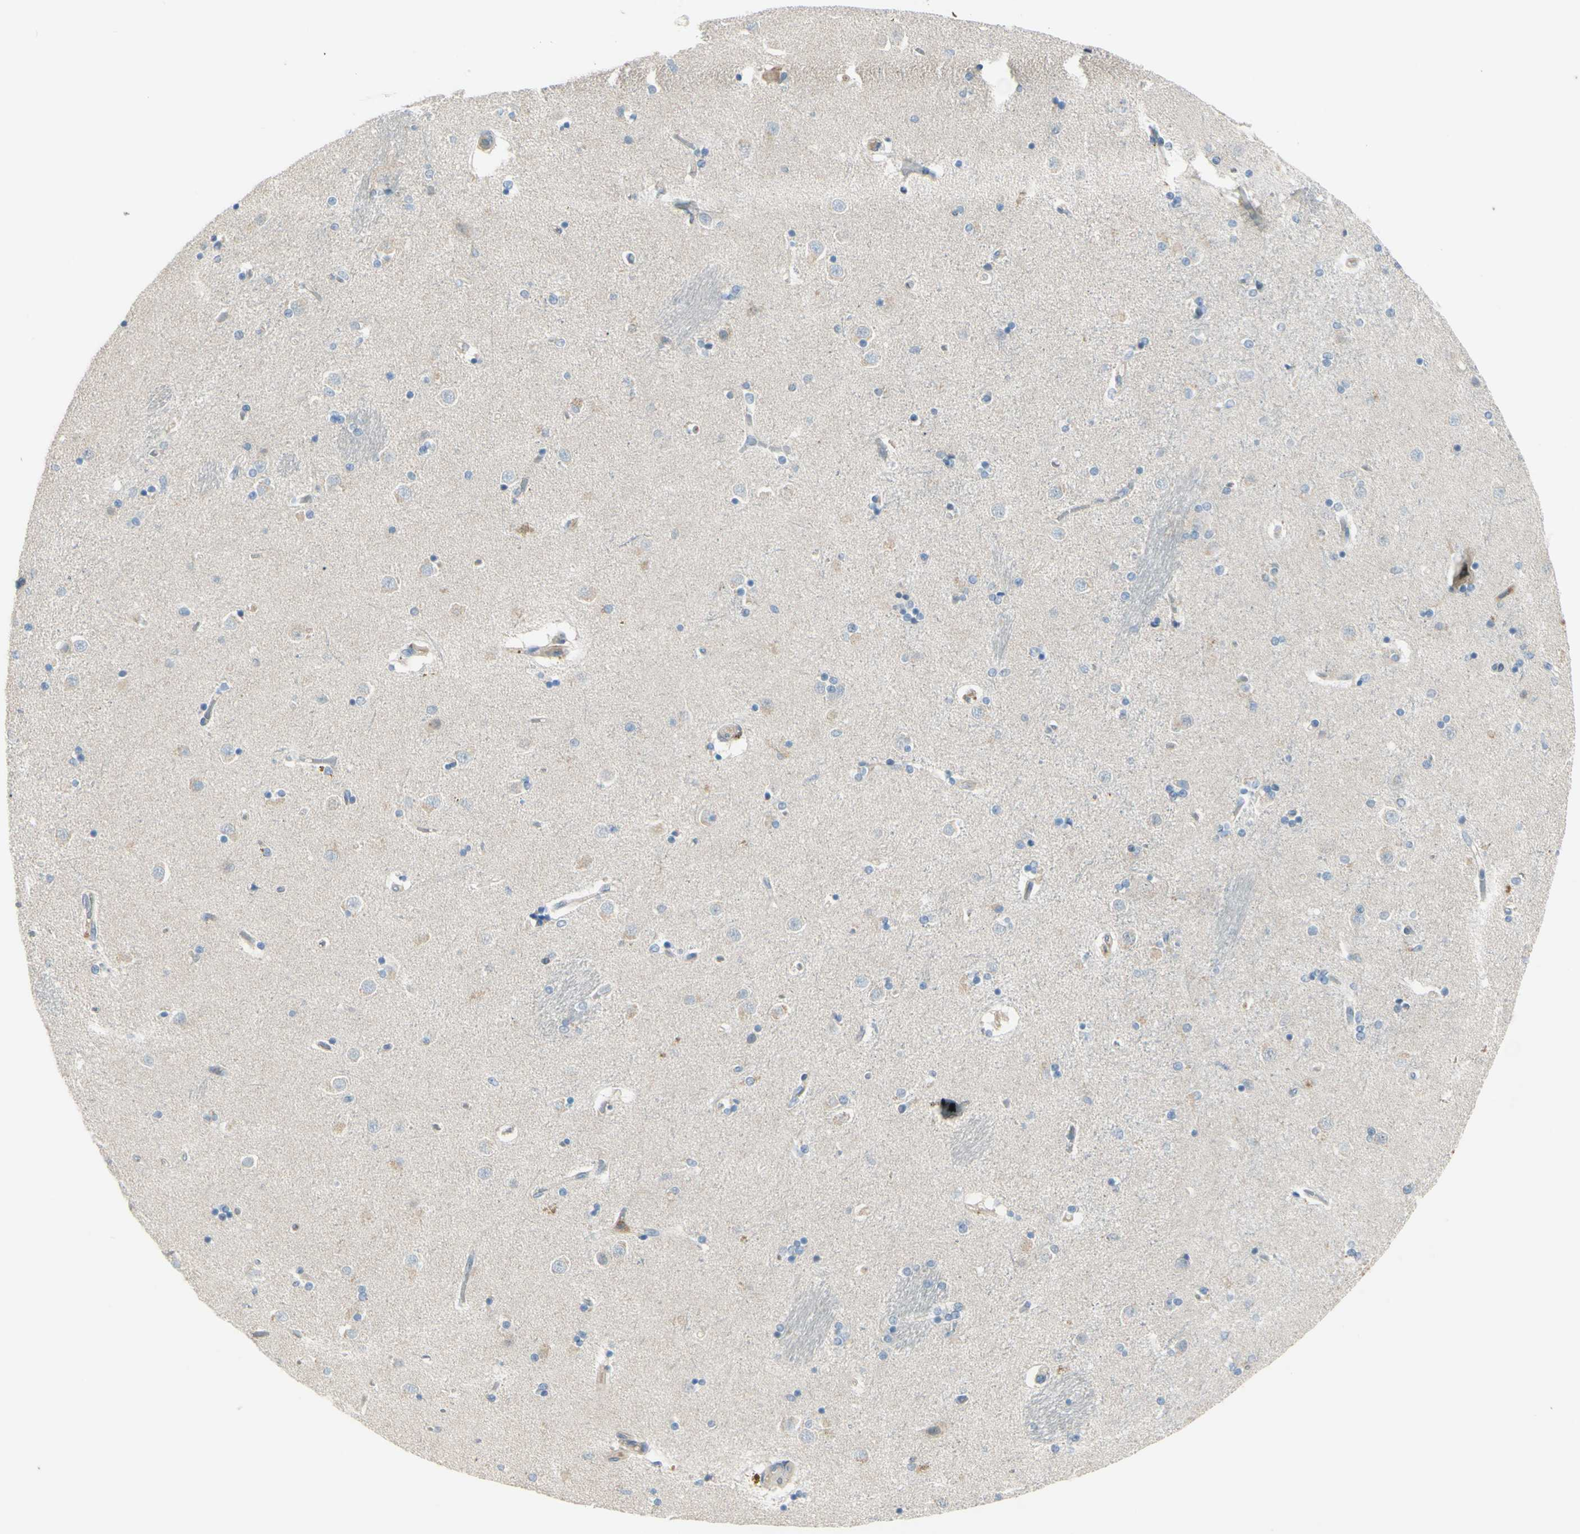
{"staining": {"intensity": "weak", "quantity": "<25%", "location": "cytoplasmic/membranous"}, "tissue": "caudate", "cell_type": "Glial cells", "image_type": "normal", "snomed": [{"axis": "morphology", "description": "Normal tissue, NOS"}, {"axis": "topography", "description": "Lateral ventricle wall"}], "caption": "This image is of benign caudate stained with immunohistochemistry to label a protein in brown with the nuclei are counter-stained blue. There is no positivity in glial cells. The staining is performed using DAB brown chromogen with nuclei counter-stained in using hematoxylin.", "gene": "LMTK2", "patient": {"sex": "female", "age": 54}}